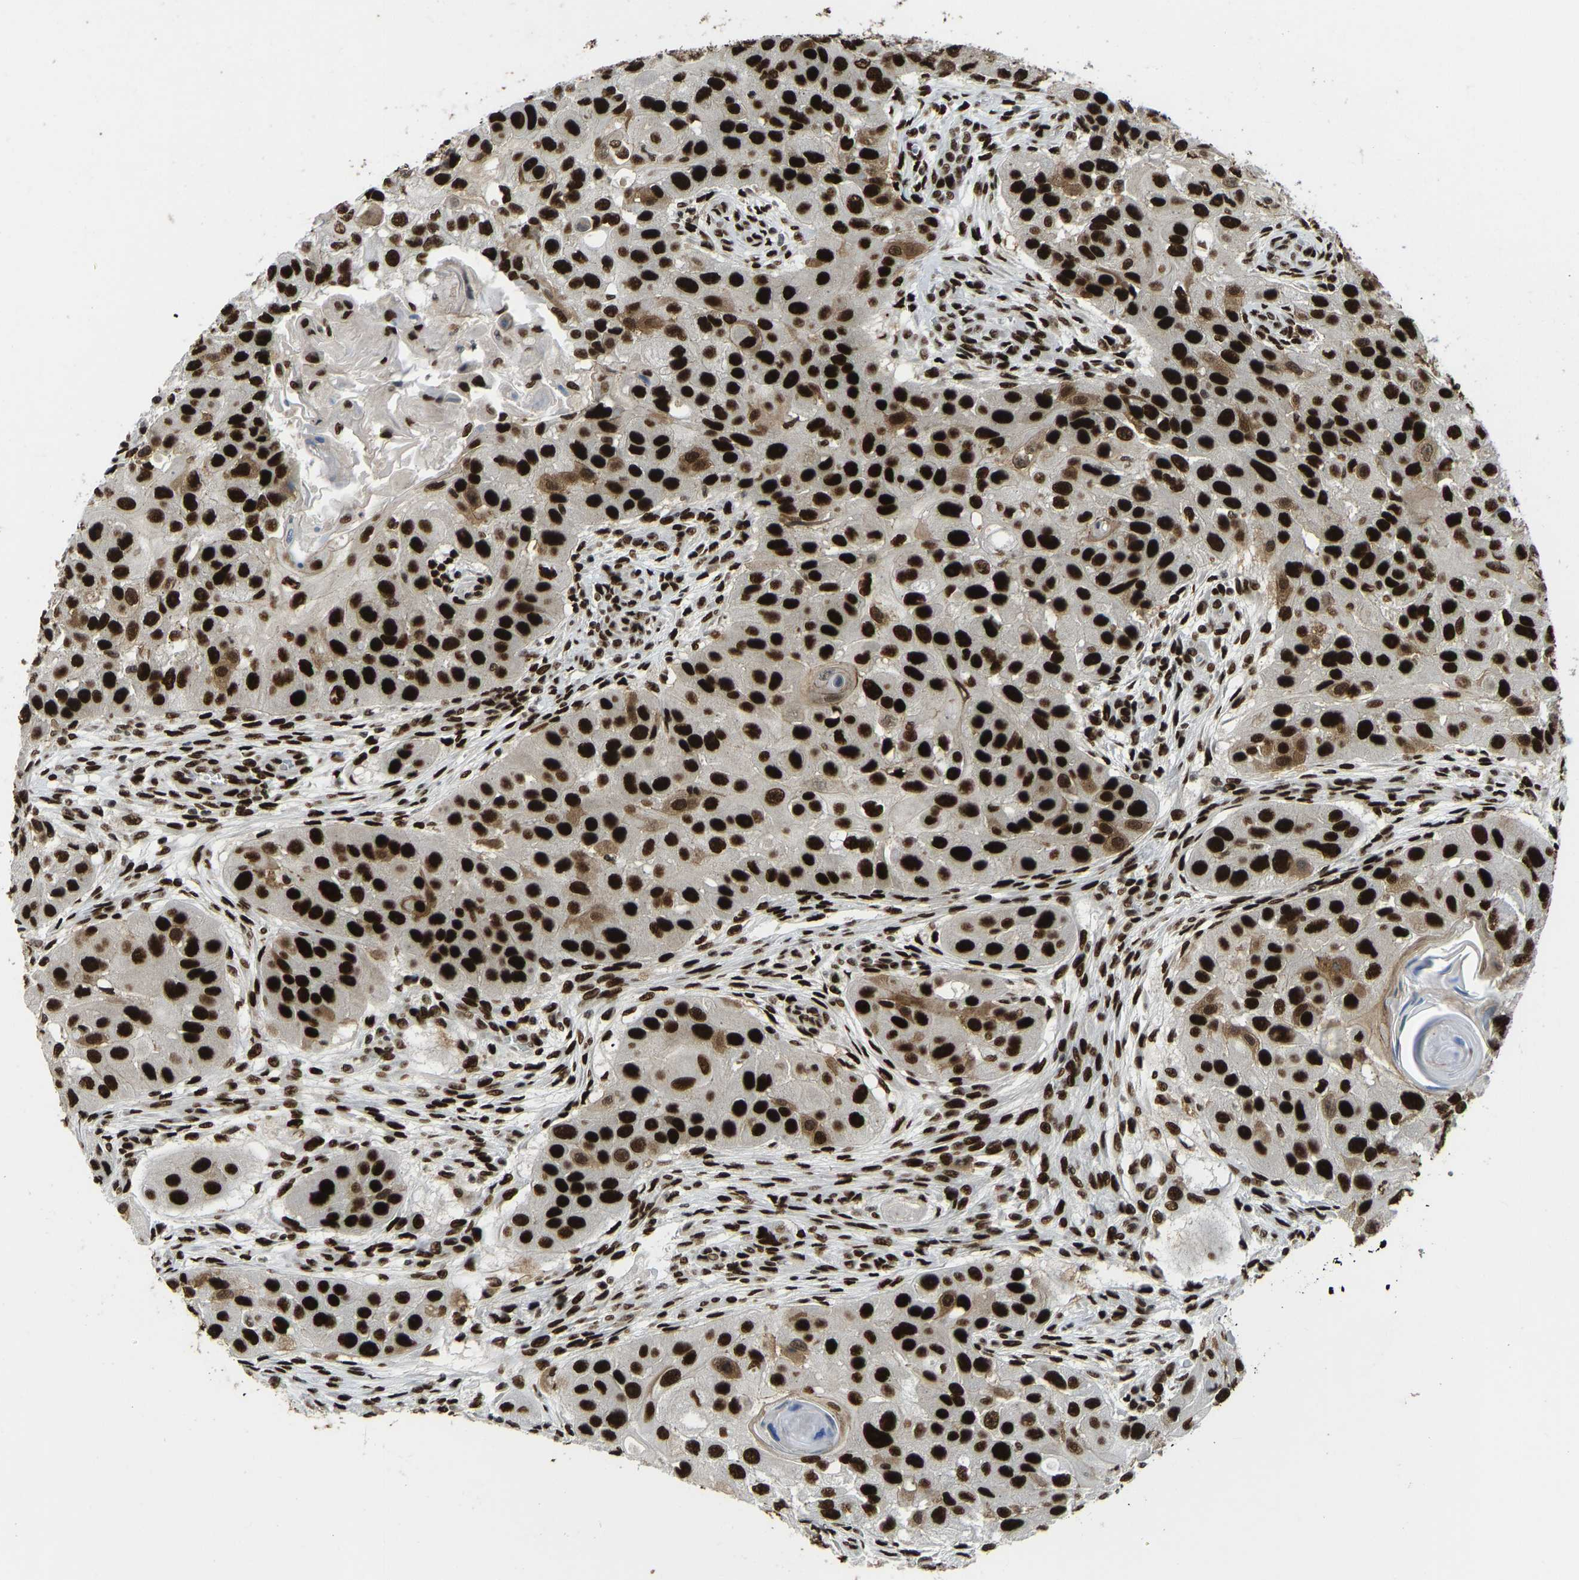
{"staining": {"intensity": "strong", "quantity": ">75%", "location": "nuclear"}, "tissue": "head and neck cancer", "cell_type": "Tumor cells", "image_type": "cancer", "snomed": [{"axis": "morphology", "description": "Normal tissue, NOS"}, {"axis": "morphology", "description": "Squamous cell carcinoma, NOS"}, {"axis": "topography", "description": "Skeletal muscle"}, {"axis": "topography", "description": "Head-Neck"}], "caption": "Brown immunohistochemical staining in head and neck cancer reveals strong nuclear expression in approximately >75% of tumor cells.", "gene": "FOXK1", "patient": {"sex": "male", "age": 51}}